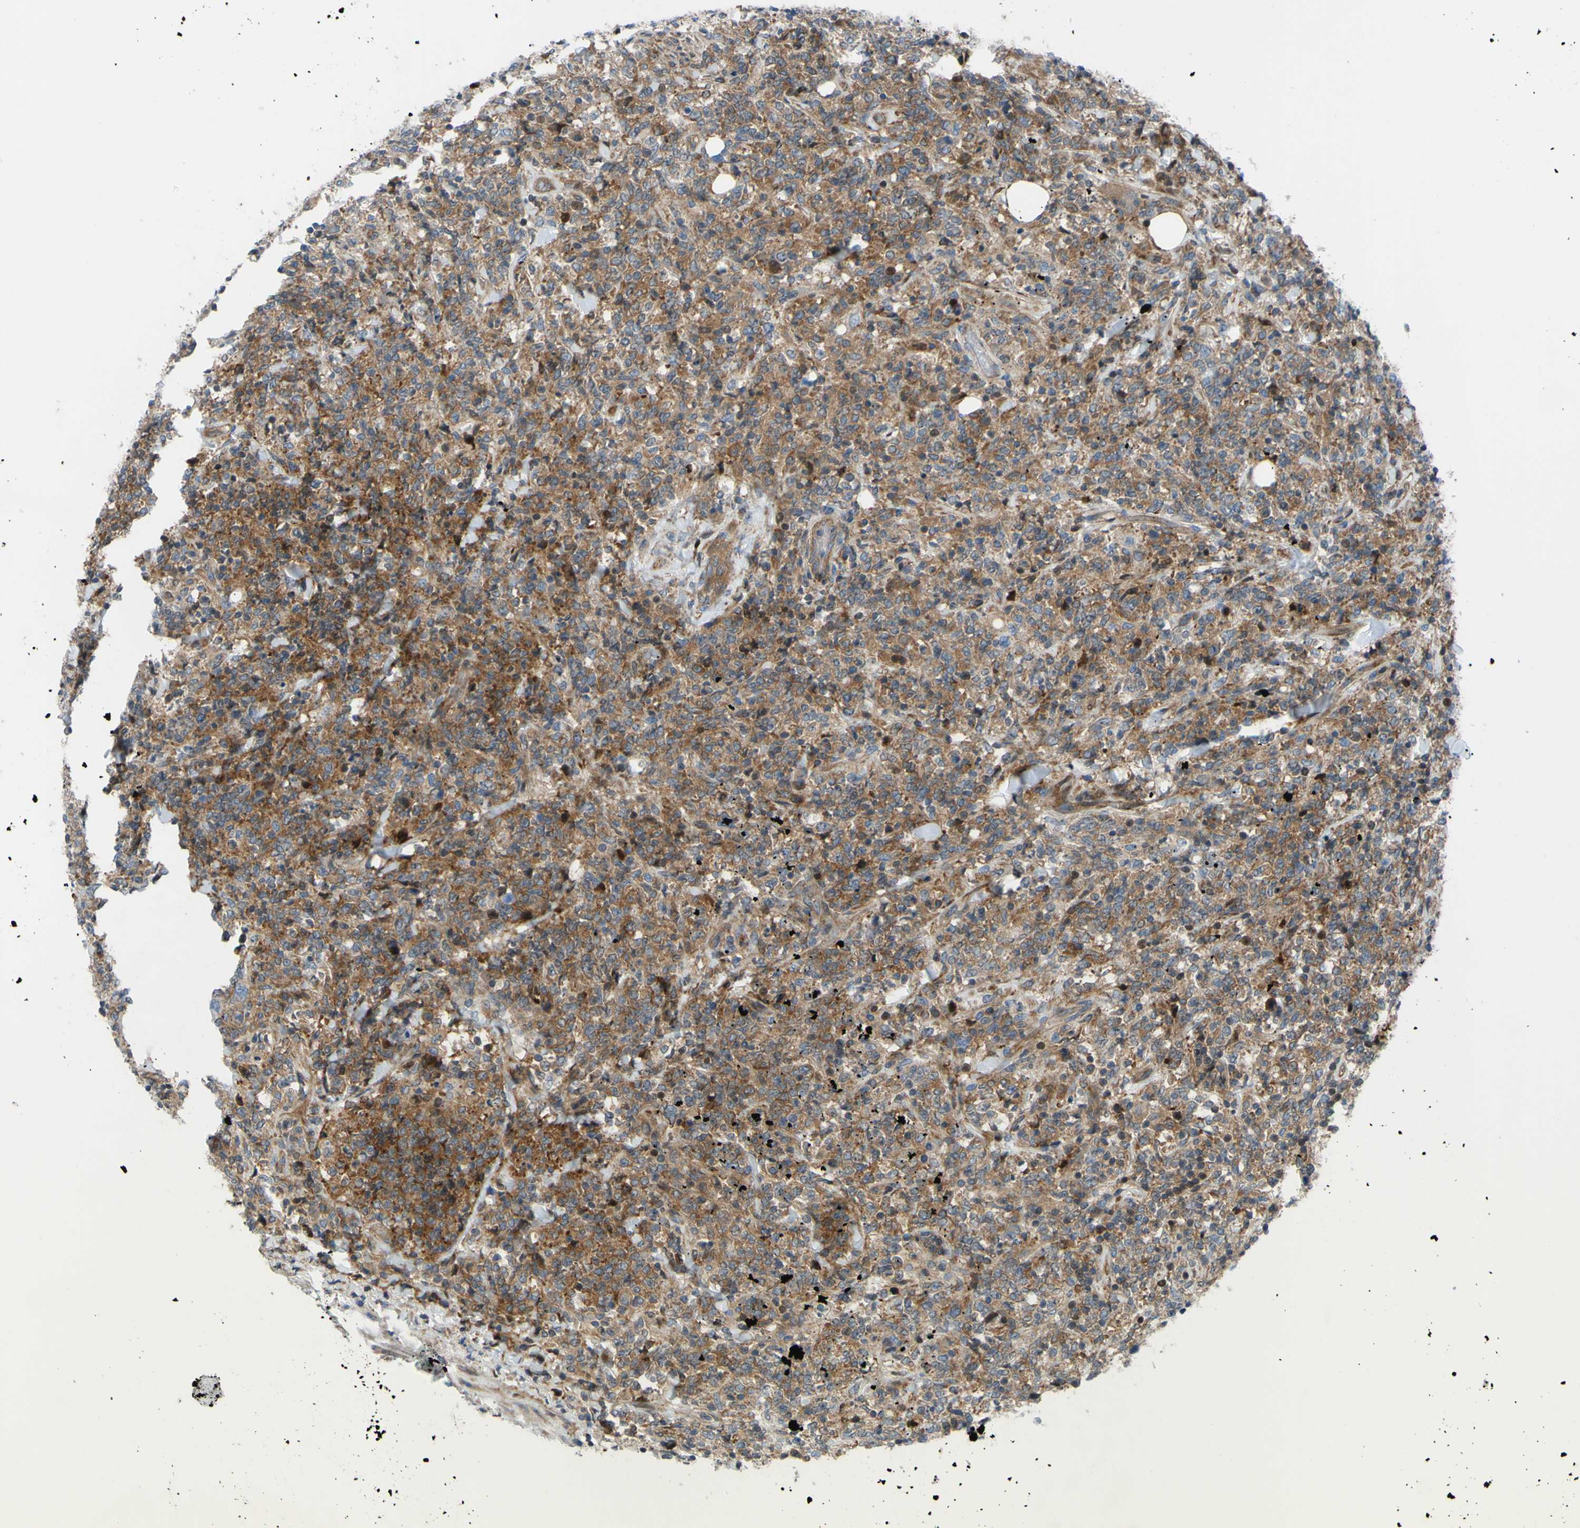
{"staining": {"intensity": "moderate", "quantity": ">75%", "location": "cytoplasmic/membranous"}, "tissue": "lymphoma", "cell_type": "Tumor cells", "image_type": "cancer", "snomed": [{"axis": "morphology", "description": "Malignant lymphoma, non-Hodgkin's type, High grade"}, {"axis": "topography", "description": "Soft tissue"}], "caption": "Tumor cells demonstrate moderate cytoplasmic/membranous staining in about >75% of cells in lymphoma.", "gene": "PAK2", "patient": {"sex": "male", "age": 18}}